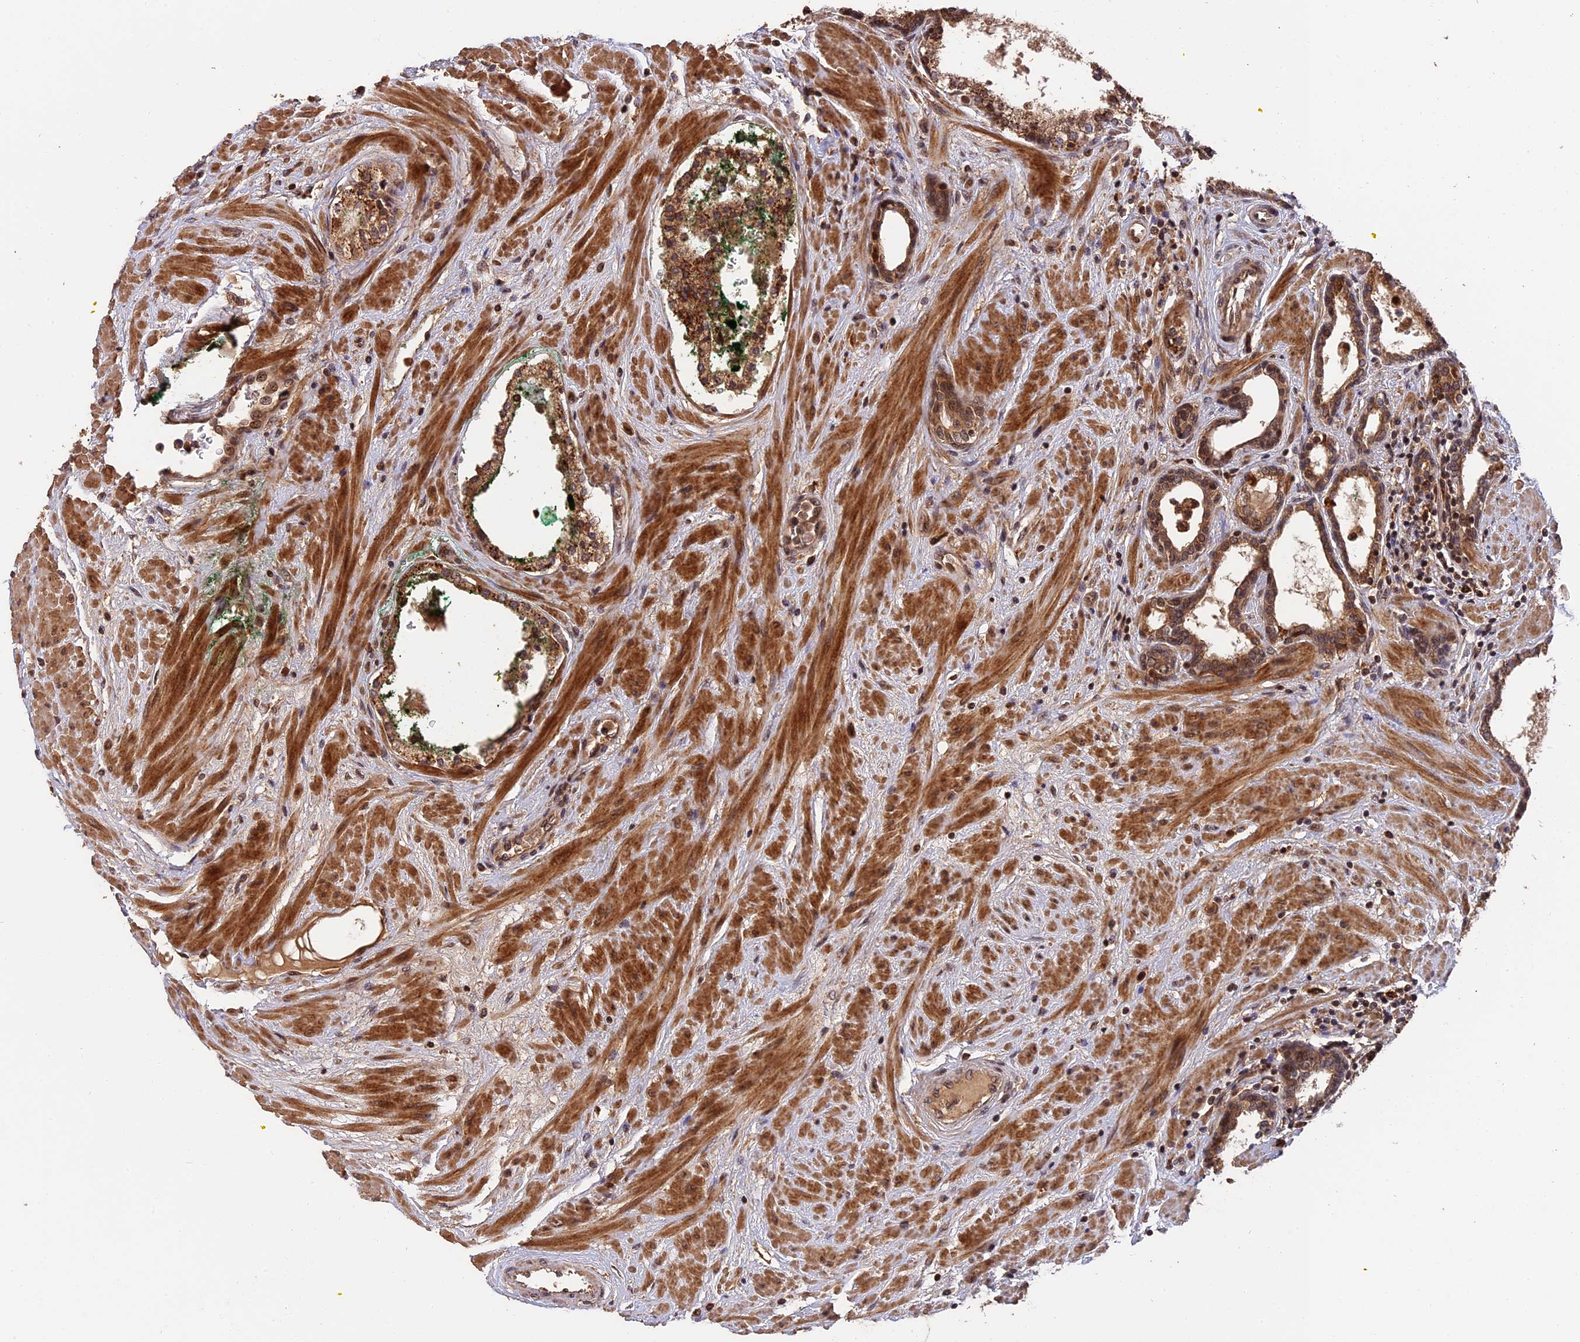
{"staining": {"intensity": "moderate", "quantity": ">75%", "location": "cytoplasmic/membranous"}, "tissue": "prostate cancer", "cell_type": "Tumor cells", "image_type": "cancer", "snomed": [{"axis": "morphology", "description": "Adenocarcinoma, High grade"}, {"axis": "topography", "description": "Prostate"}], "caption": "Protein staining reveals moderate cytoplasmic/membranous staining in about >75% of tumor cells in prostate cancer.", "gene": "ESCO1", "patient": {"sex": "male", "age": 58}}